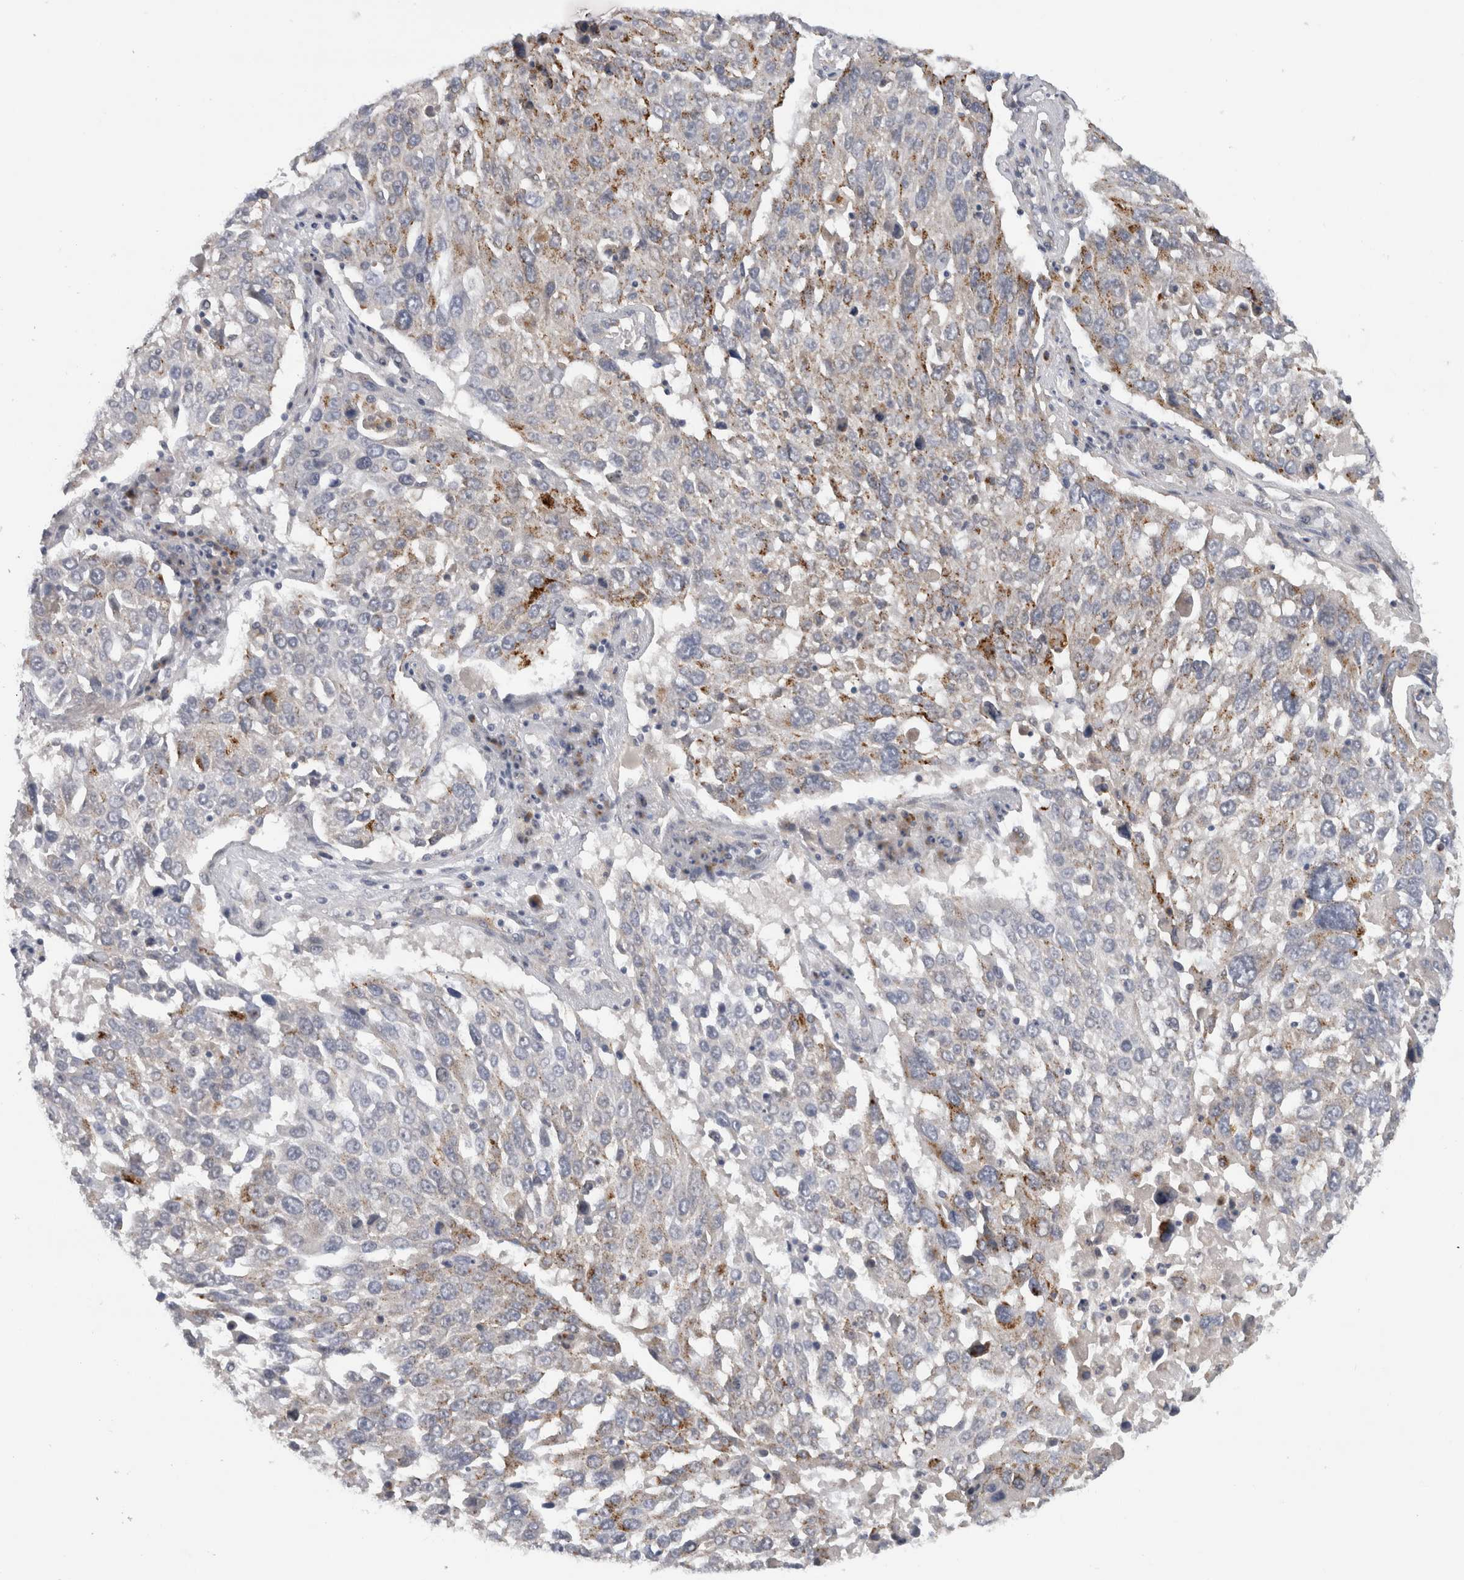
{"staining": {"intensity": "strong", "quantity": "<25%", "location": "cytoplasmic/membranous"}, "tissue": "lung cancer", "cell_type": "Tumor cells", "image_type": "cancer", "snomed": [{"axis": "morphology", "description": "Squamous cell carcinoma, NOS"}, {"axis": "topography", "description": "Lung"}], "caption": "Immunohistochemistry (IHC) micrograph of neoplastic tissue: human lung squamous cell carcinoma stained using immunohistochemistry exhibits medium levels of strong protein expression localized specifically in the cytoplasmic/membranous of tumor cells, appearing as a cytoplasmic/membranous brown color.", "gene": "MGAT1", "patient": {"sex": "male", "age": 65}}